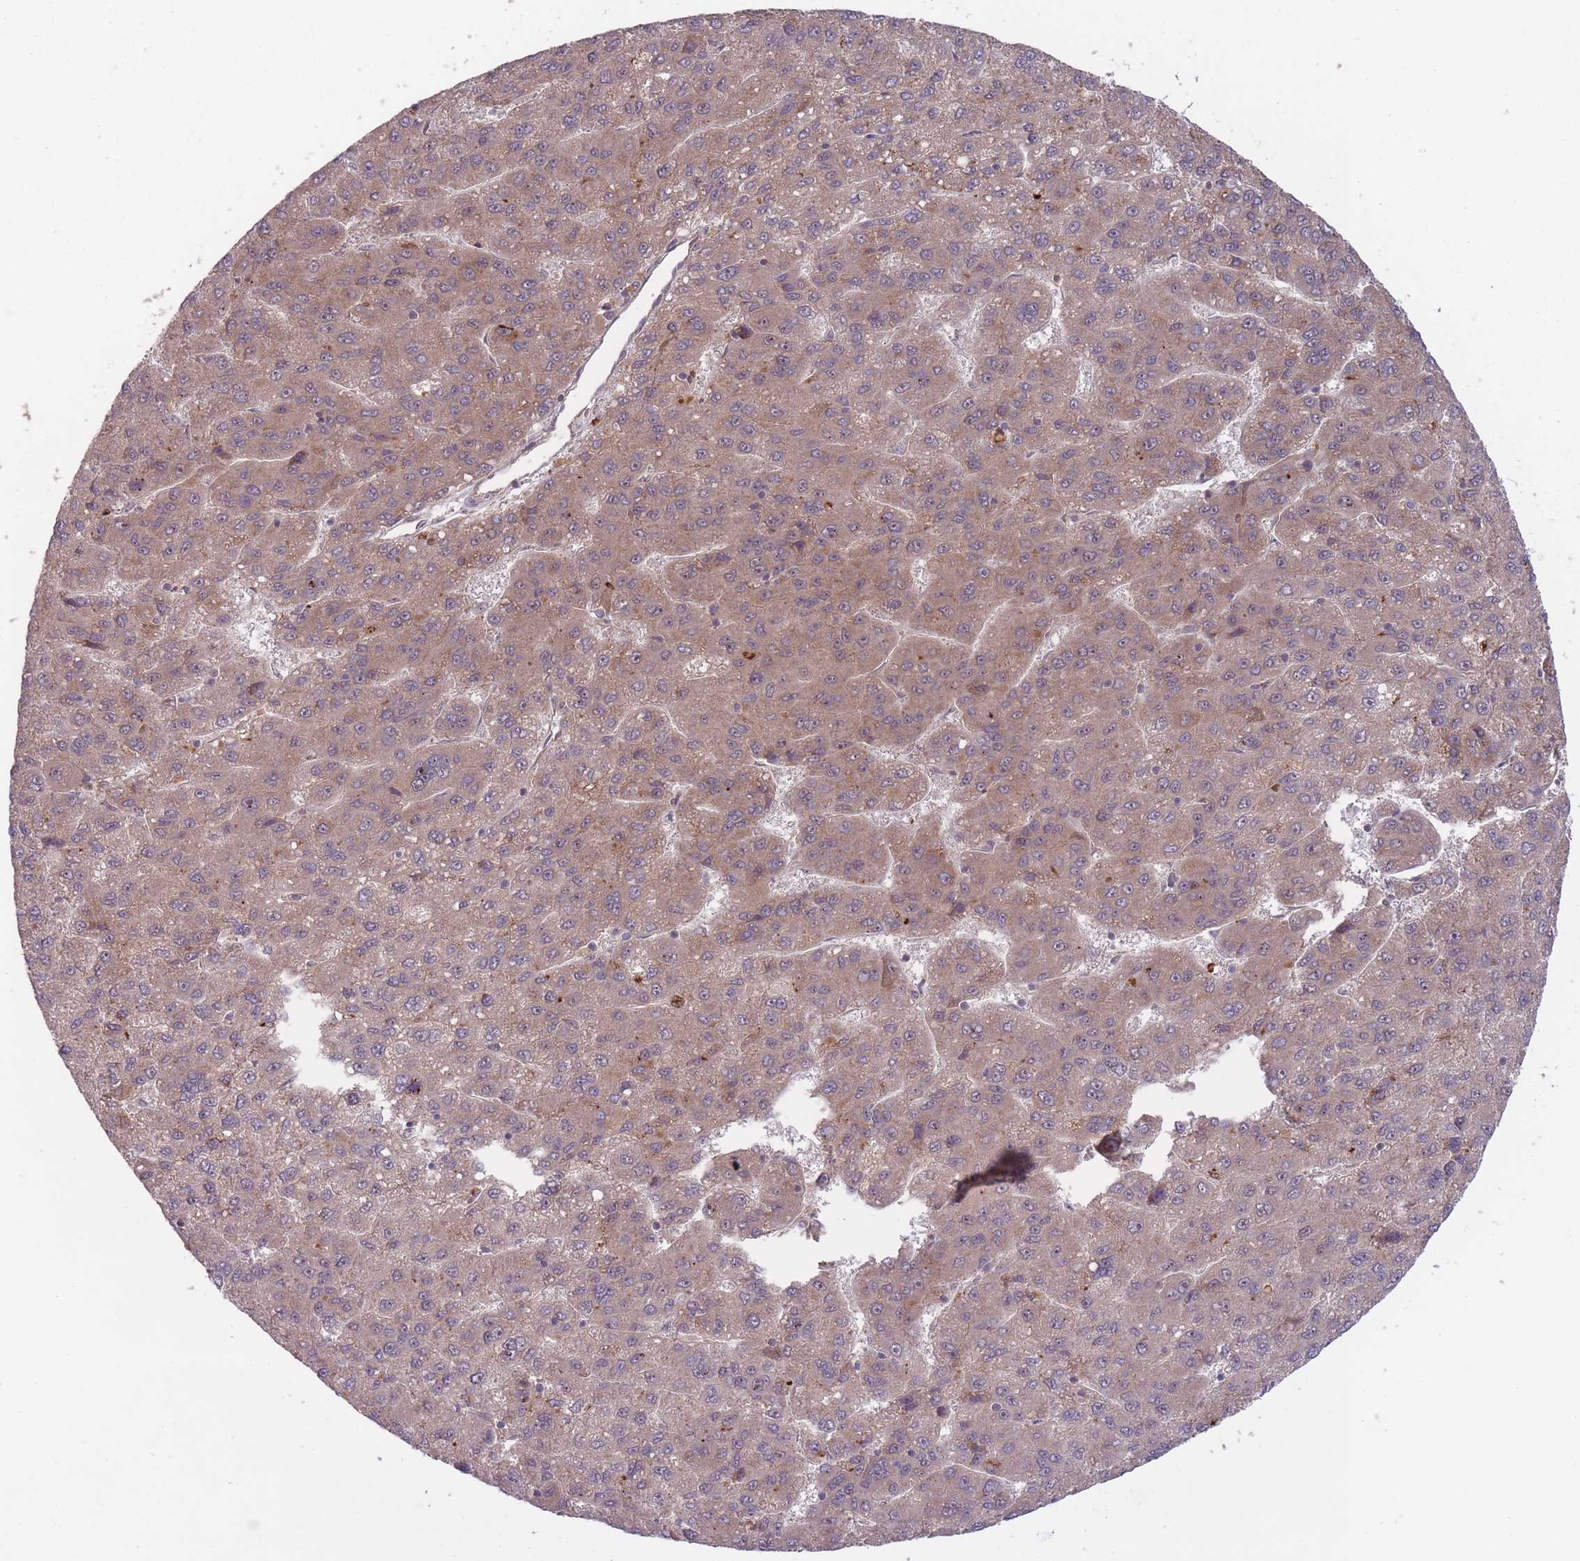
{"staining": {"intensity": "moderate", "quantity": ">75%", "location": "cytoplasmic/membranous"}, "tissue": "liver cancer", "cell_type": "Tumor cells", "image_type": "cancer", "snomed": [{"axis": "morphology", "description": "Carcinoma, Hepatocellular, NOS"}, {"axis": "topography", "description": "Liver"}], "caption": "There is medium levels of moderate cytoplasmic/membranous expression in tumor cells of liver hepatocellular carcinoma, as demonstrated by immunohistochemical staining (brown color).", "gene": "SECTM1", "patient": {"sex": "female", "age": 82}}